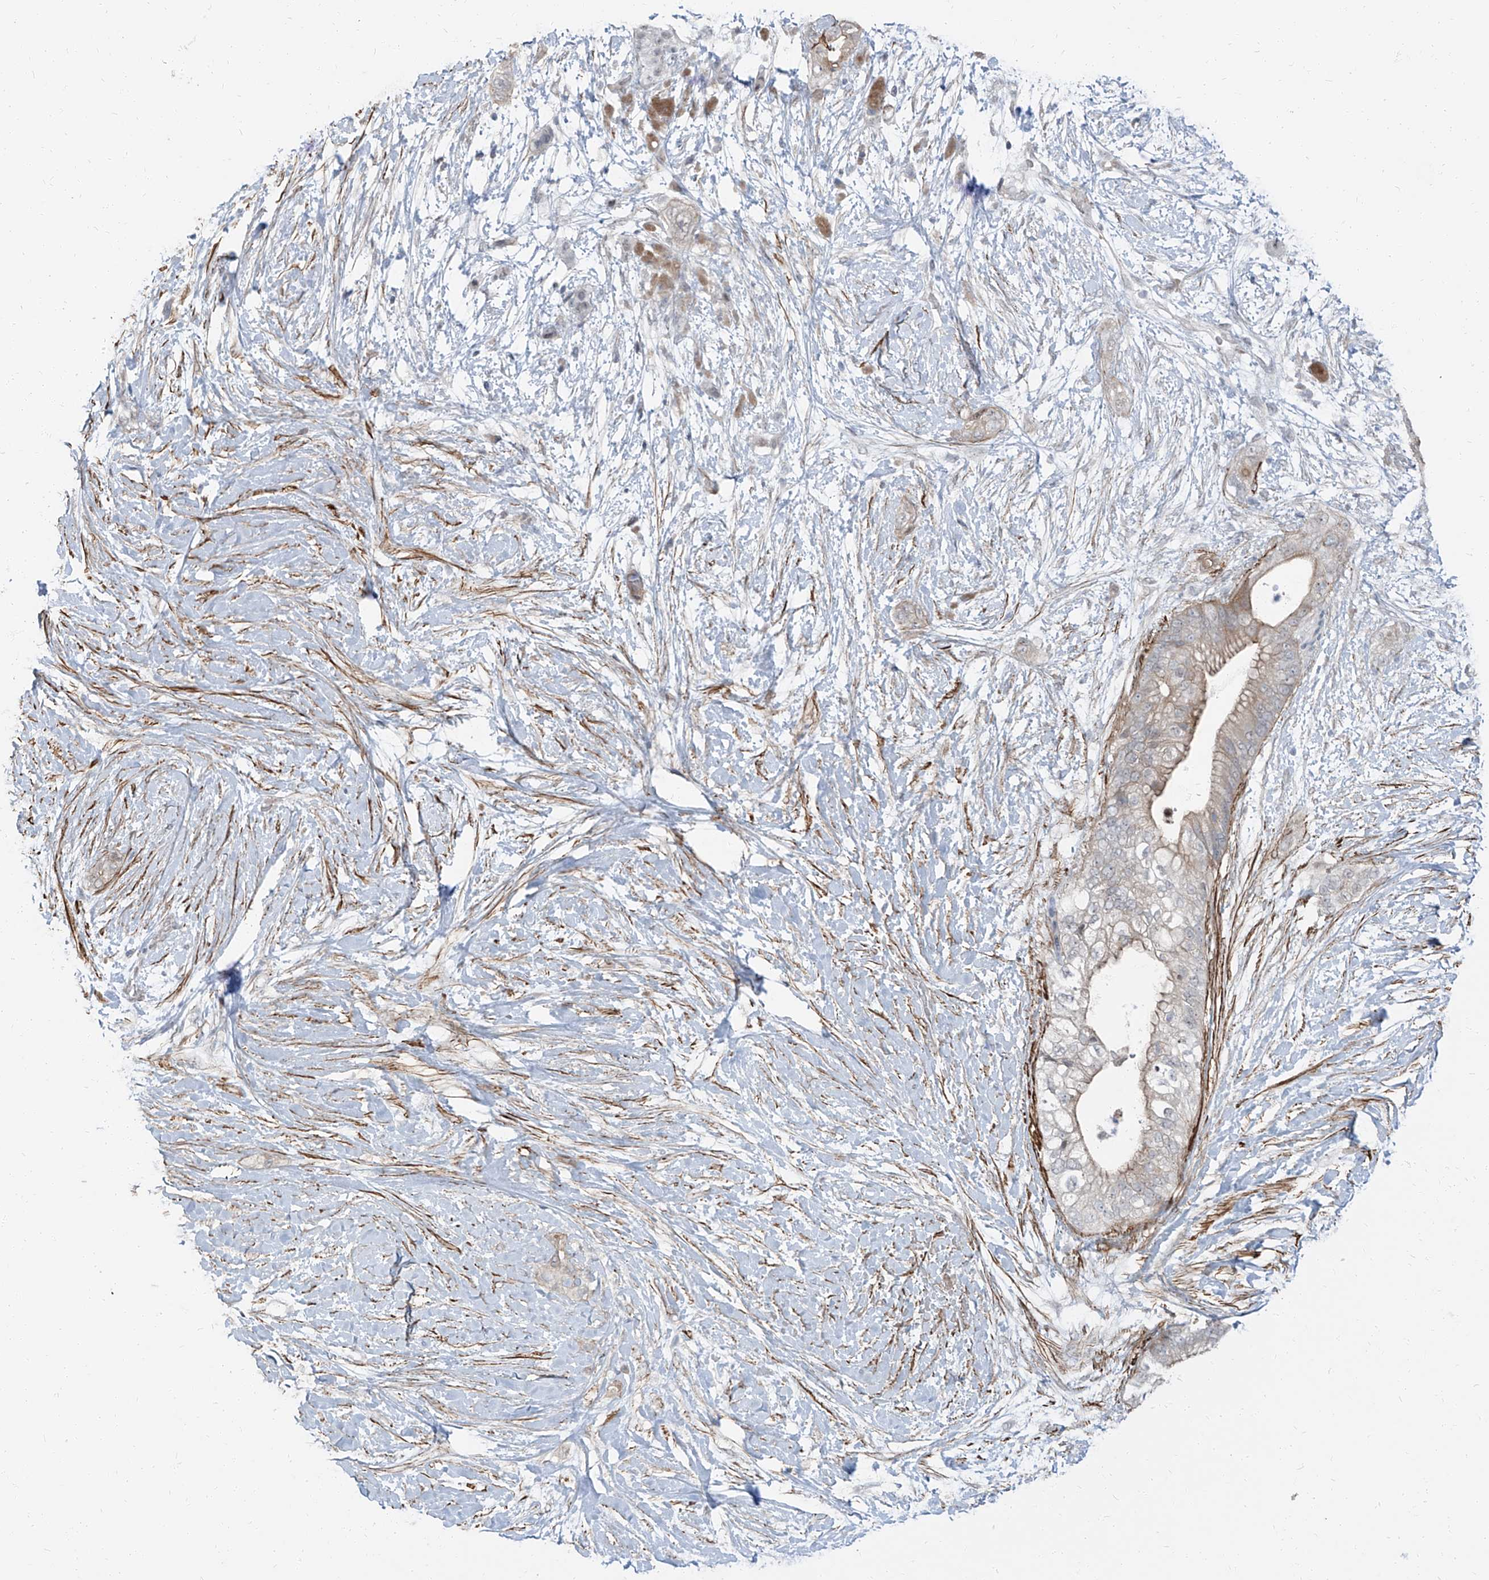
{"staining": {"intensity": "weak", "quantity": "<25%", "location": "cytoplasmic/membranous"}, "tissue": "pancreatic cancer", "cell_type": "Tumor cells", "image_type": "cancer", "snomed": [{"axis": "morphology", "description": "Adenocarcinoma, NOS"}, {"axis": "topography", "description": "Pancreas"}], "caption": "Protein analysis of pancreatic adenocarcinoma shows no significant expression in tumor cells.", "gene": "TXLNB", "patient": {"sex": "male", "age": 53}}